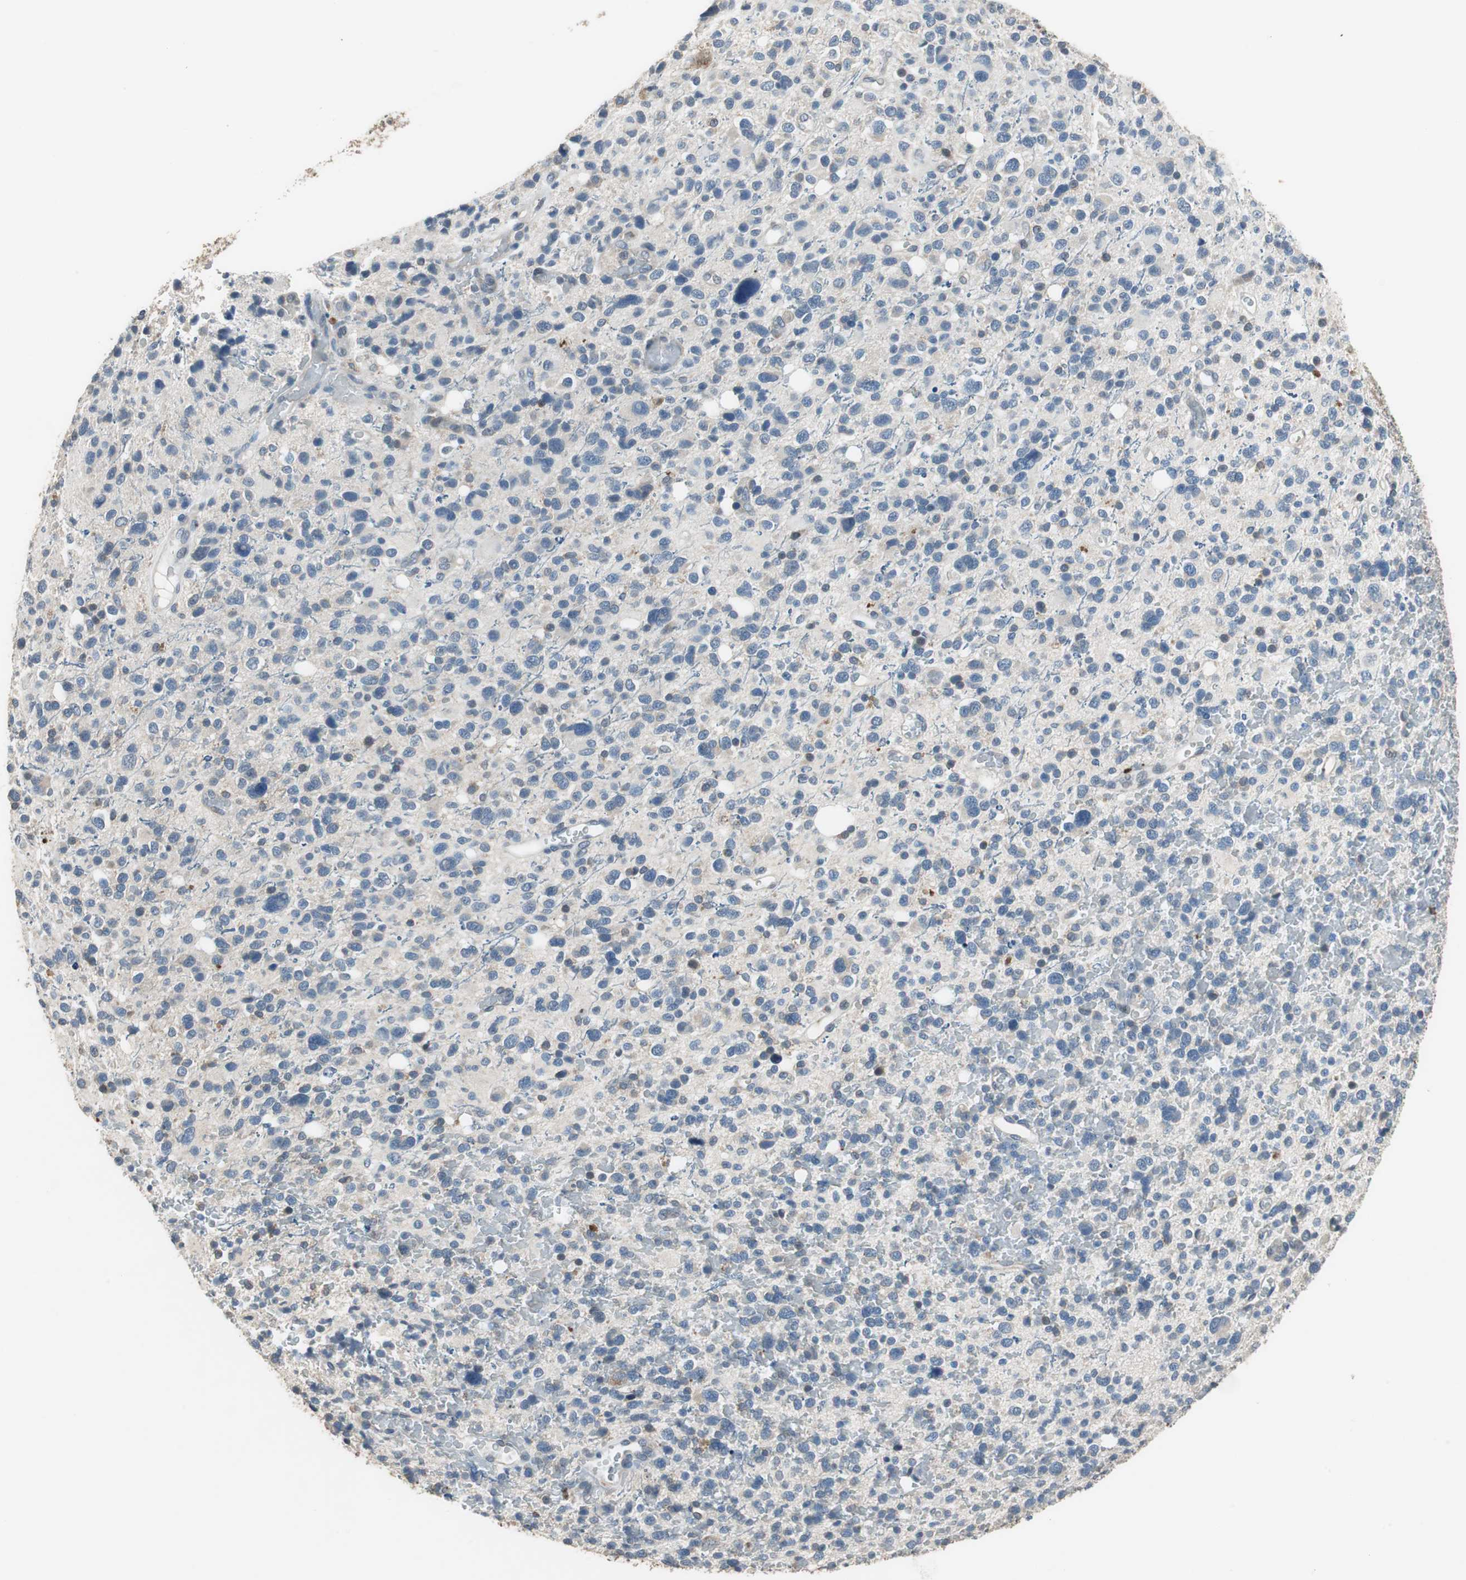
{"staining": {"intensity": "weak", "quantity": "<25%", "location": "cytoplasmic/membranous"}, "tissue": "glioma", "cell_type": "Tumor cells", "image_type": "cancer", "snomed": [{"axis": "morphology", "description": "Glioma, malignant, High grade"}, {"axis": "topography", "description": "Brain"}], "caption": "High magnification brightfield microscopy of glioma stained with DAB (brown) and counterstained with hematoxylin (blue): tumor cells show no significant positivity.", "gene": "PI4KB", "patient": {"sex": "male", "age": 48}}